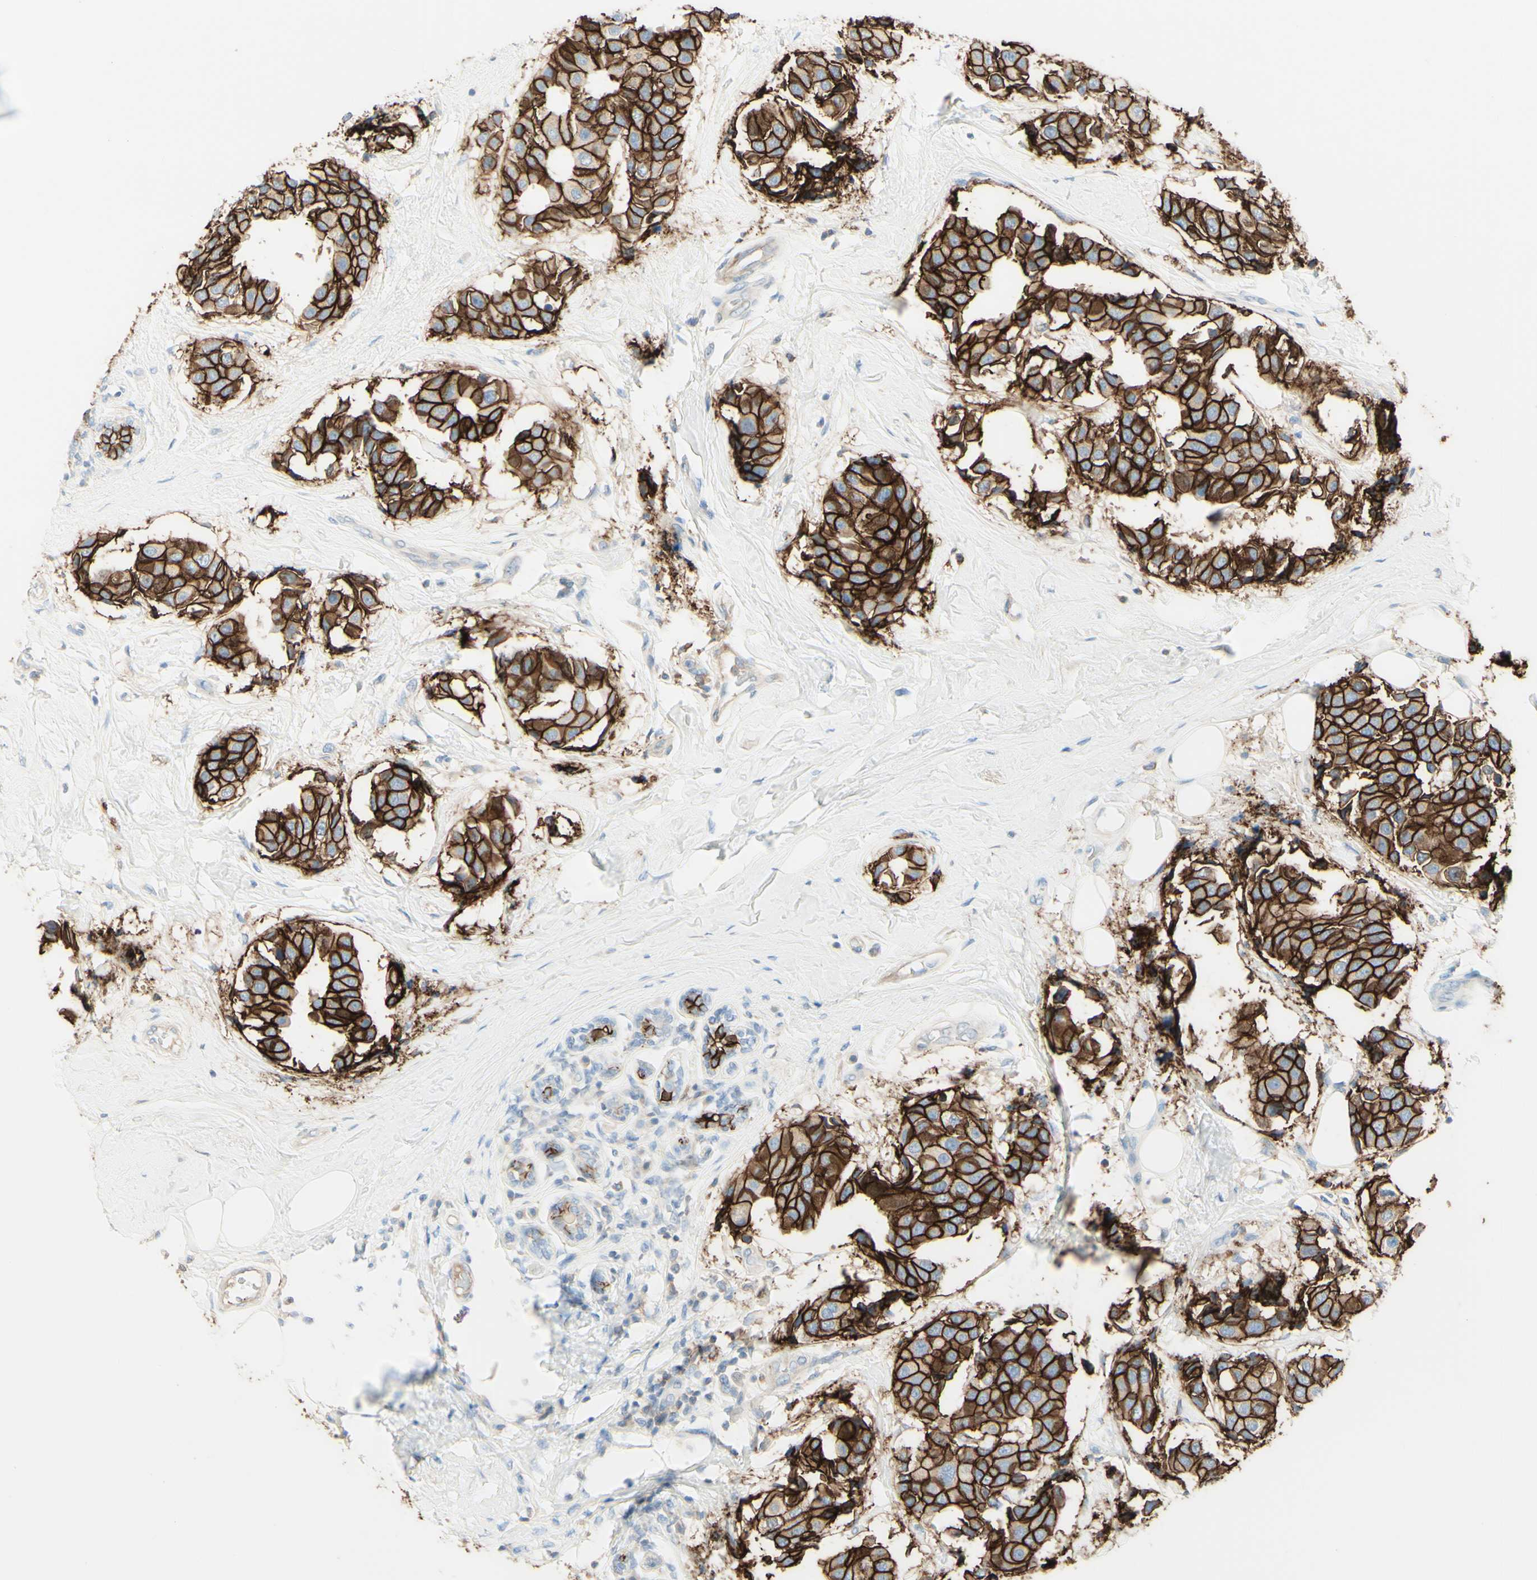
{"staining": {"intensity": "strong", "quantity": ">75%", "location": "cytoplasmic/membranous"}, "tissue": "breast cancer", "cell_type": "Tumor cells", "image_type": "cancer", "snomed": [{"axis": "morphology", "description": "Normal tissue, NOS"}, {"axis": "morphology", "description": "Duct carcinoma"}, {"axis": "topography", "description": "Breast"}], "caption": "Strong cytoplasmic/membranous positivity is identified in about >75% of tumor cells in breast cancer (infiltrating ductal carcinoma).", "gene": "ALCAM", "patient": {"sex": "female", "age": 39}}